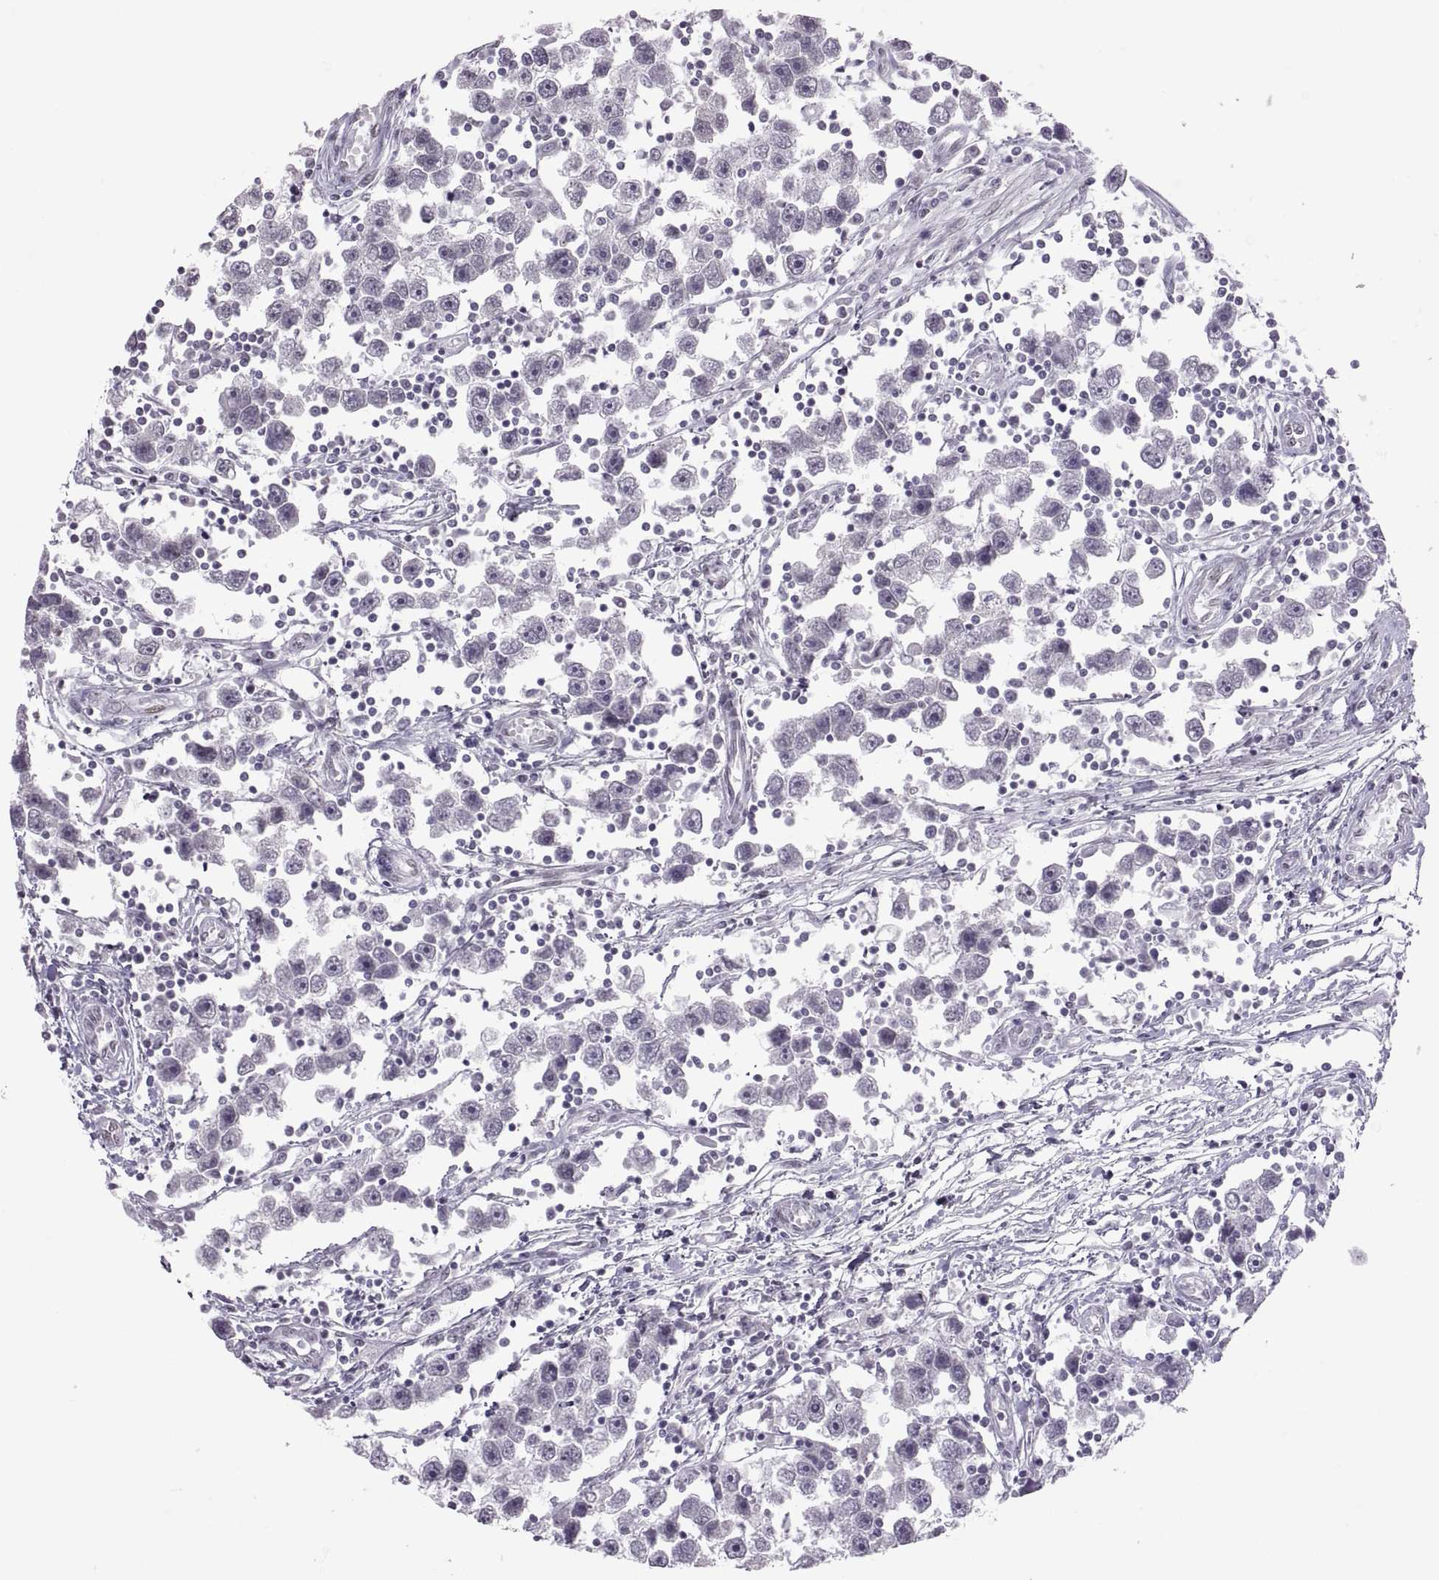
{"staining": {"intensity": "negative", "quantity": "none", "location": "none"}, "tissue": "testis cancer", "cell_type": "Tumor cells", "image_type": "cancer", "snomed": [{"axis": "morphology", "description": "Seminoma, NOS"}, {"axis": "topography", "description": "Testis"}], "caption": "DAB (3,3'-diaminobenzidine) immunohistochemical staining of human testis seminoma displays no significant positivity in tumor cells.", "gene": "KRT77", "patient": {"sex": "male", "age": 30}}